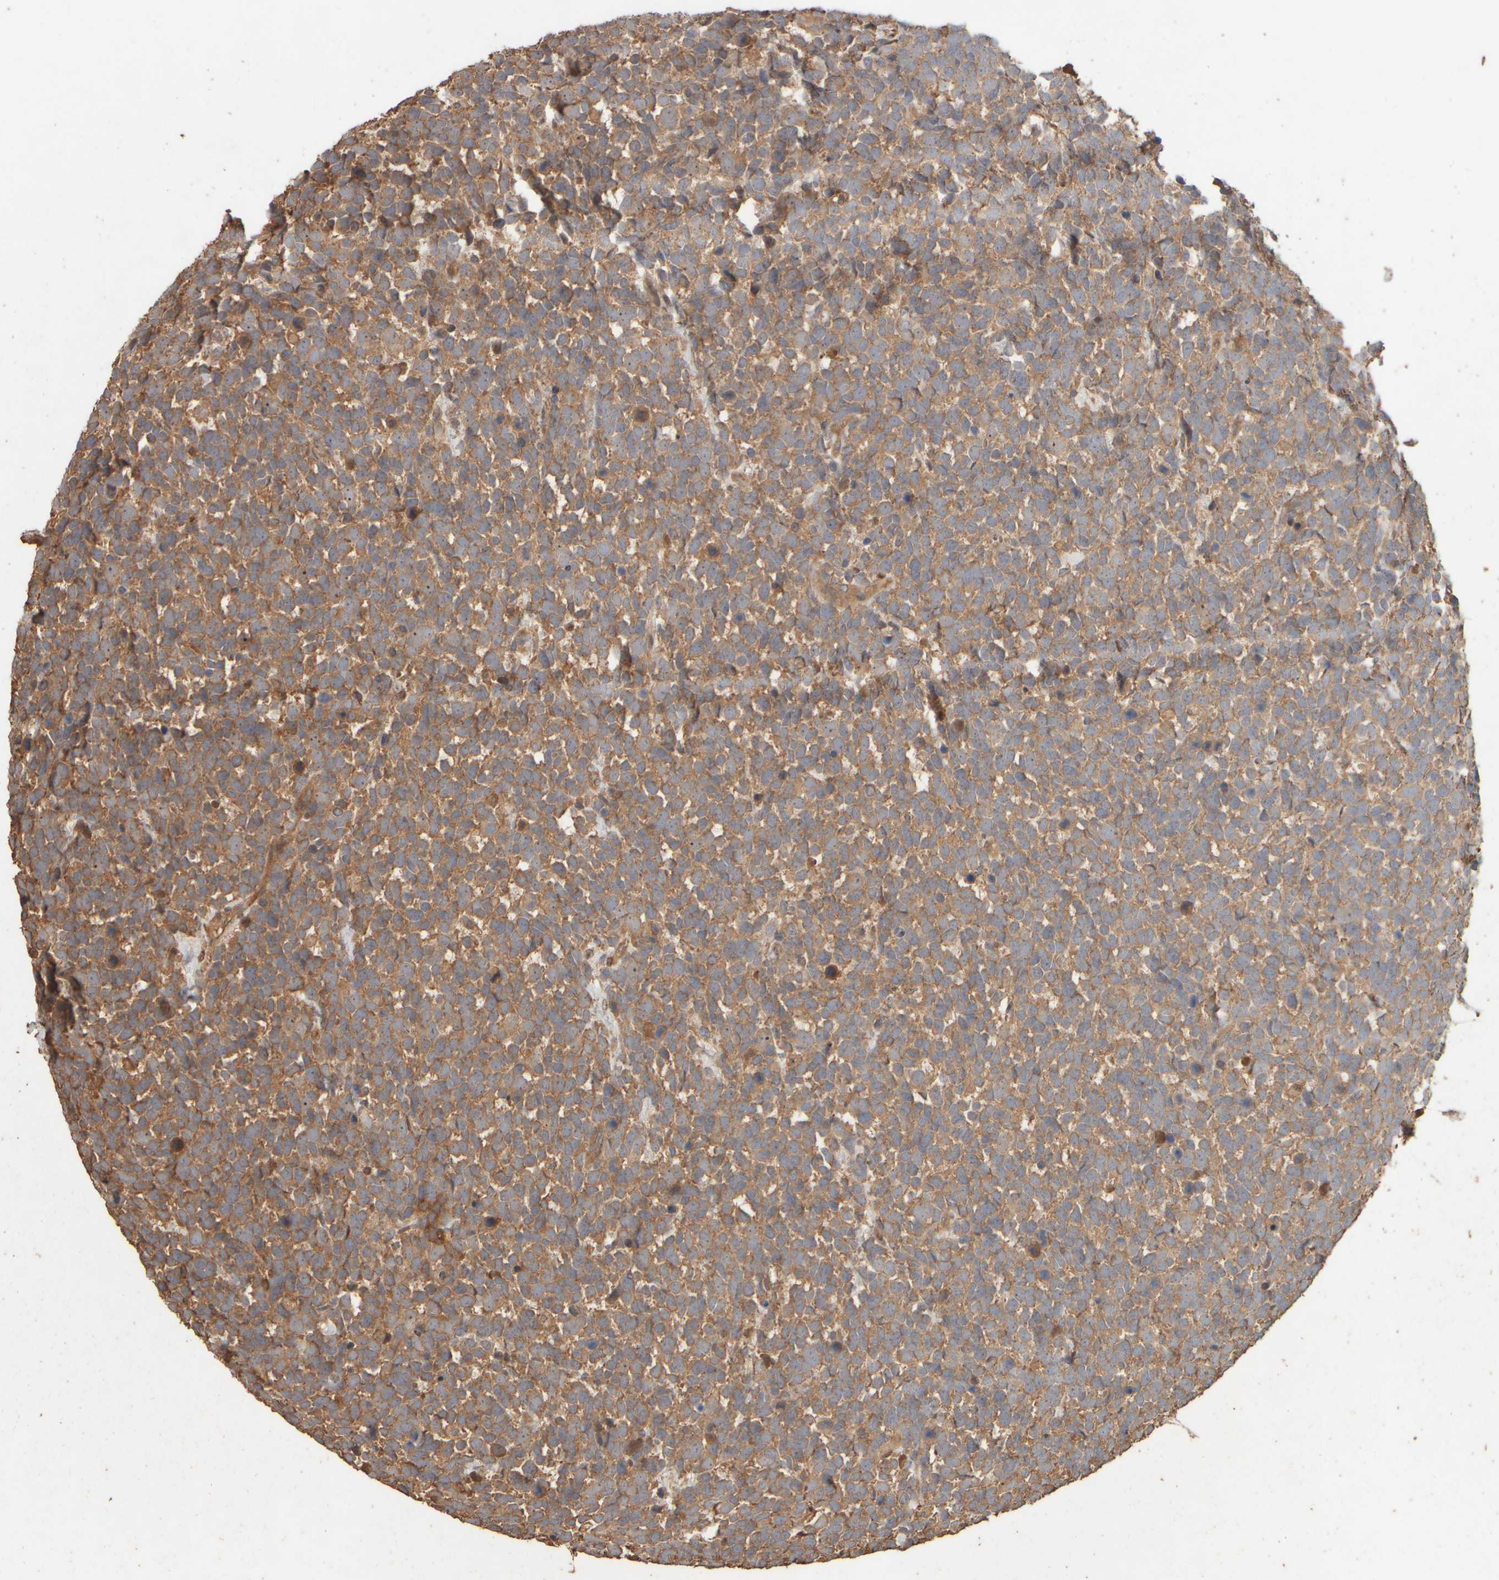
{"staining": {"intensity": "moderate", "quantity": ">75%", "location": "cytoplasmic/membranous"}, "tissue": "urothelial cancer", "cell_type": "Tumor cells", "image_type": "cancer", "snomed": [{"axis": "morphology", "description": "Urothelial carcinoma, High grade"}, {"axis": "topography", "description": "Urinary bladder"}], "caption": "DAB (3,3'-diaminobenzidine) immunohistochemical staining of human urothelial cancer demonstrates moderate cytoplasmic/membranous protein expression in approximately >75% of tumor cells. The staining was performed using DAB (3,3'-diaminobenzidine), with brown indicating positive protein expression. Nuclei are stained blue with hematoxylin.", "gene": "SPHK1", "patient": {"sex": "female", "age": 82}}